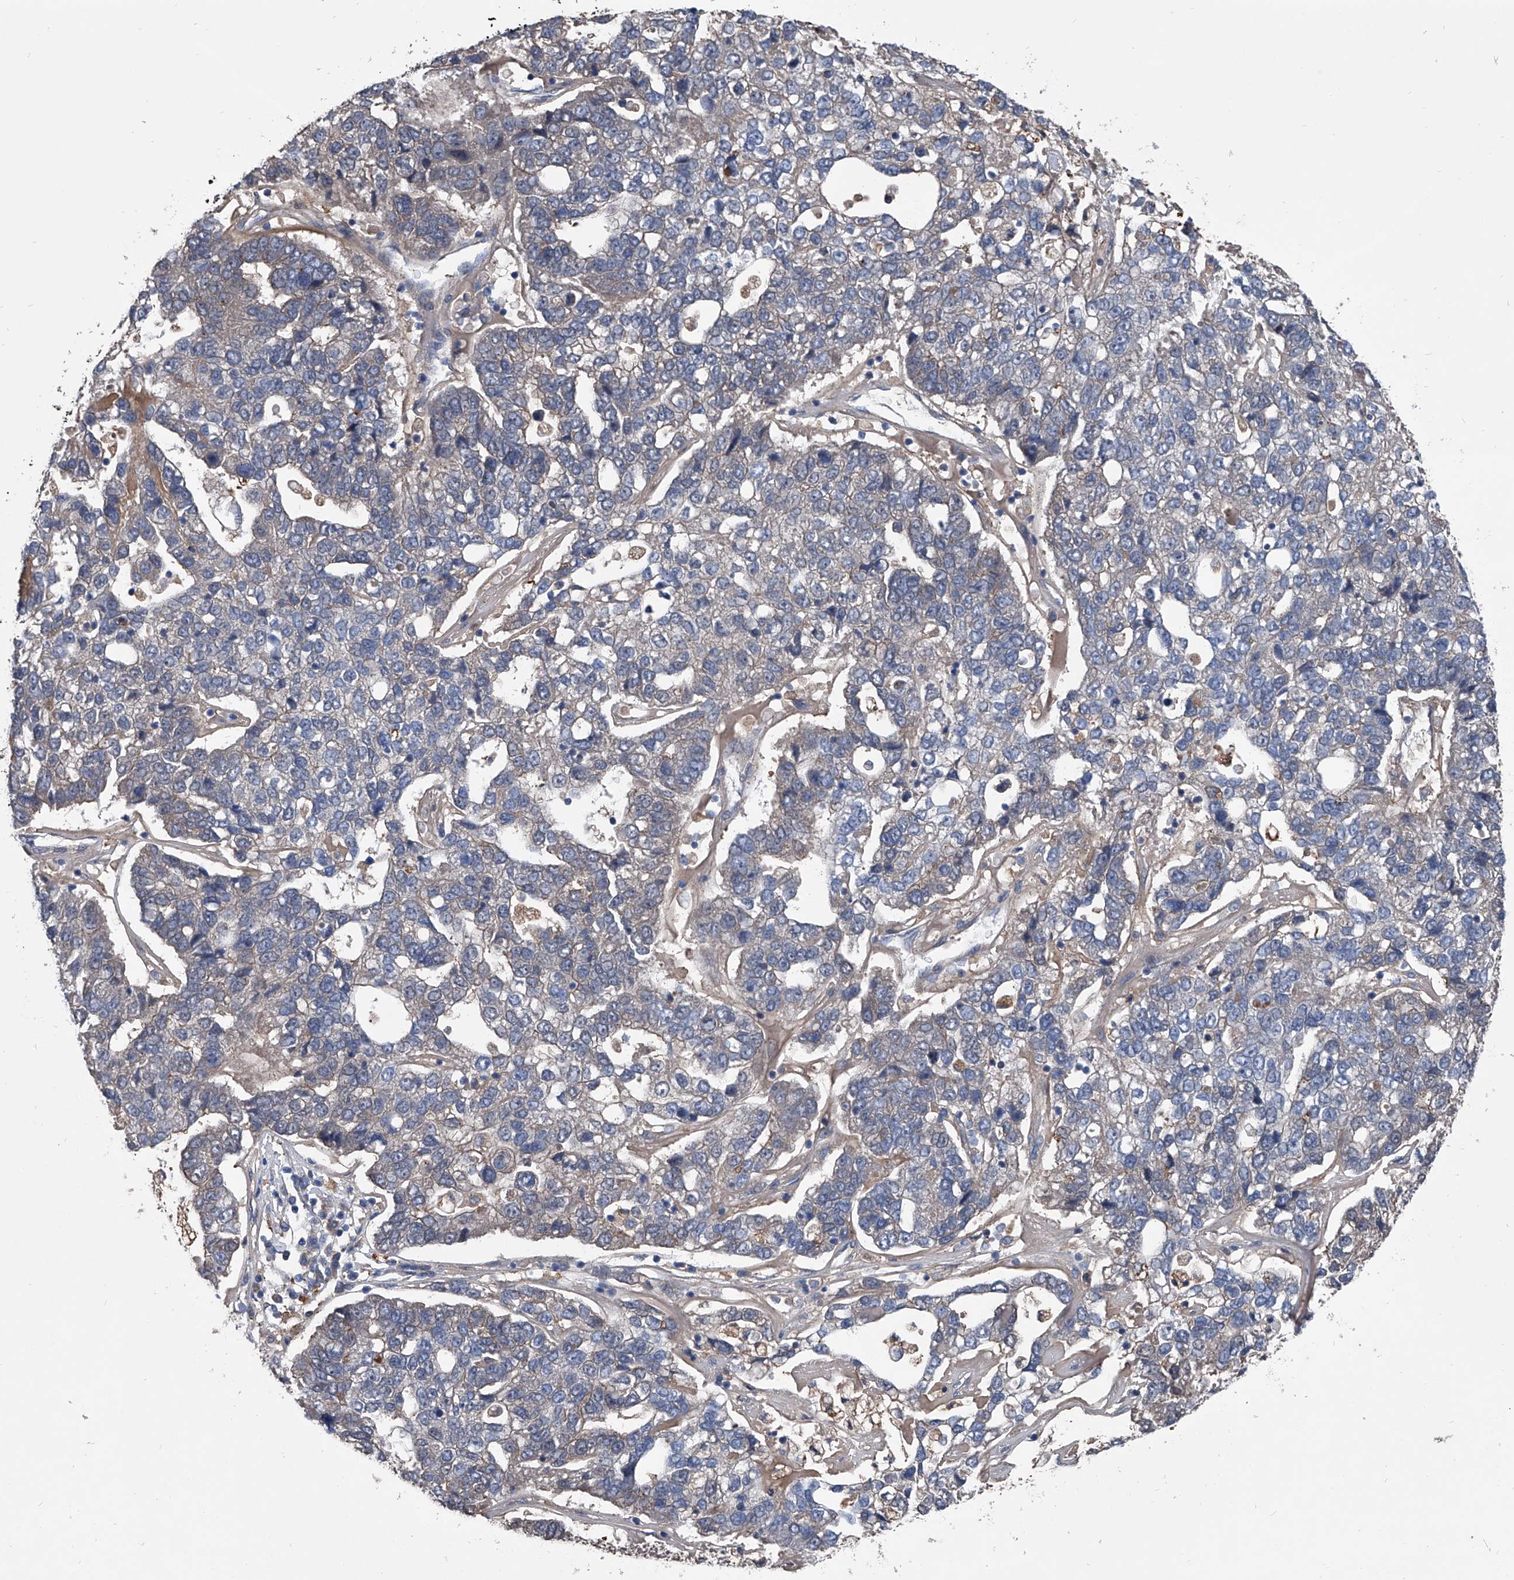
{"staining": {"intensity": "negative", "quantity": "none", "location": "none"}, "tissue": "pancreatic cancer", "cell_type": "Tumor cells", "image_type": "cancer", "snomed": [{"axis": "morphology", "description": "Adenocarcinoma, NOS"}, {"axis": "topography", "description": "Pancreas"}], "caption": "High magnification brightfield microscopy of pancreatic cancer (adenocarcinoma) stained with DAB (3,3'-diaminobenzidine) (brown) and counterstained with hematoxylin (blue): tumor cells show no significant expression. Brightfield microscopy of immunohistochemistry (IHC) stained with DAB (3,3'-diaminobenzidine) (brown) and hematoxylin (blue), captured at high magnification.", "gene": "KIF13A", "patient": {"sex": "female", "age": 61}}